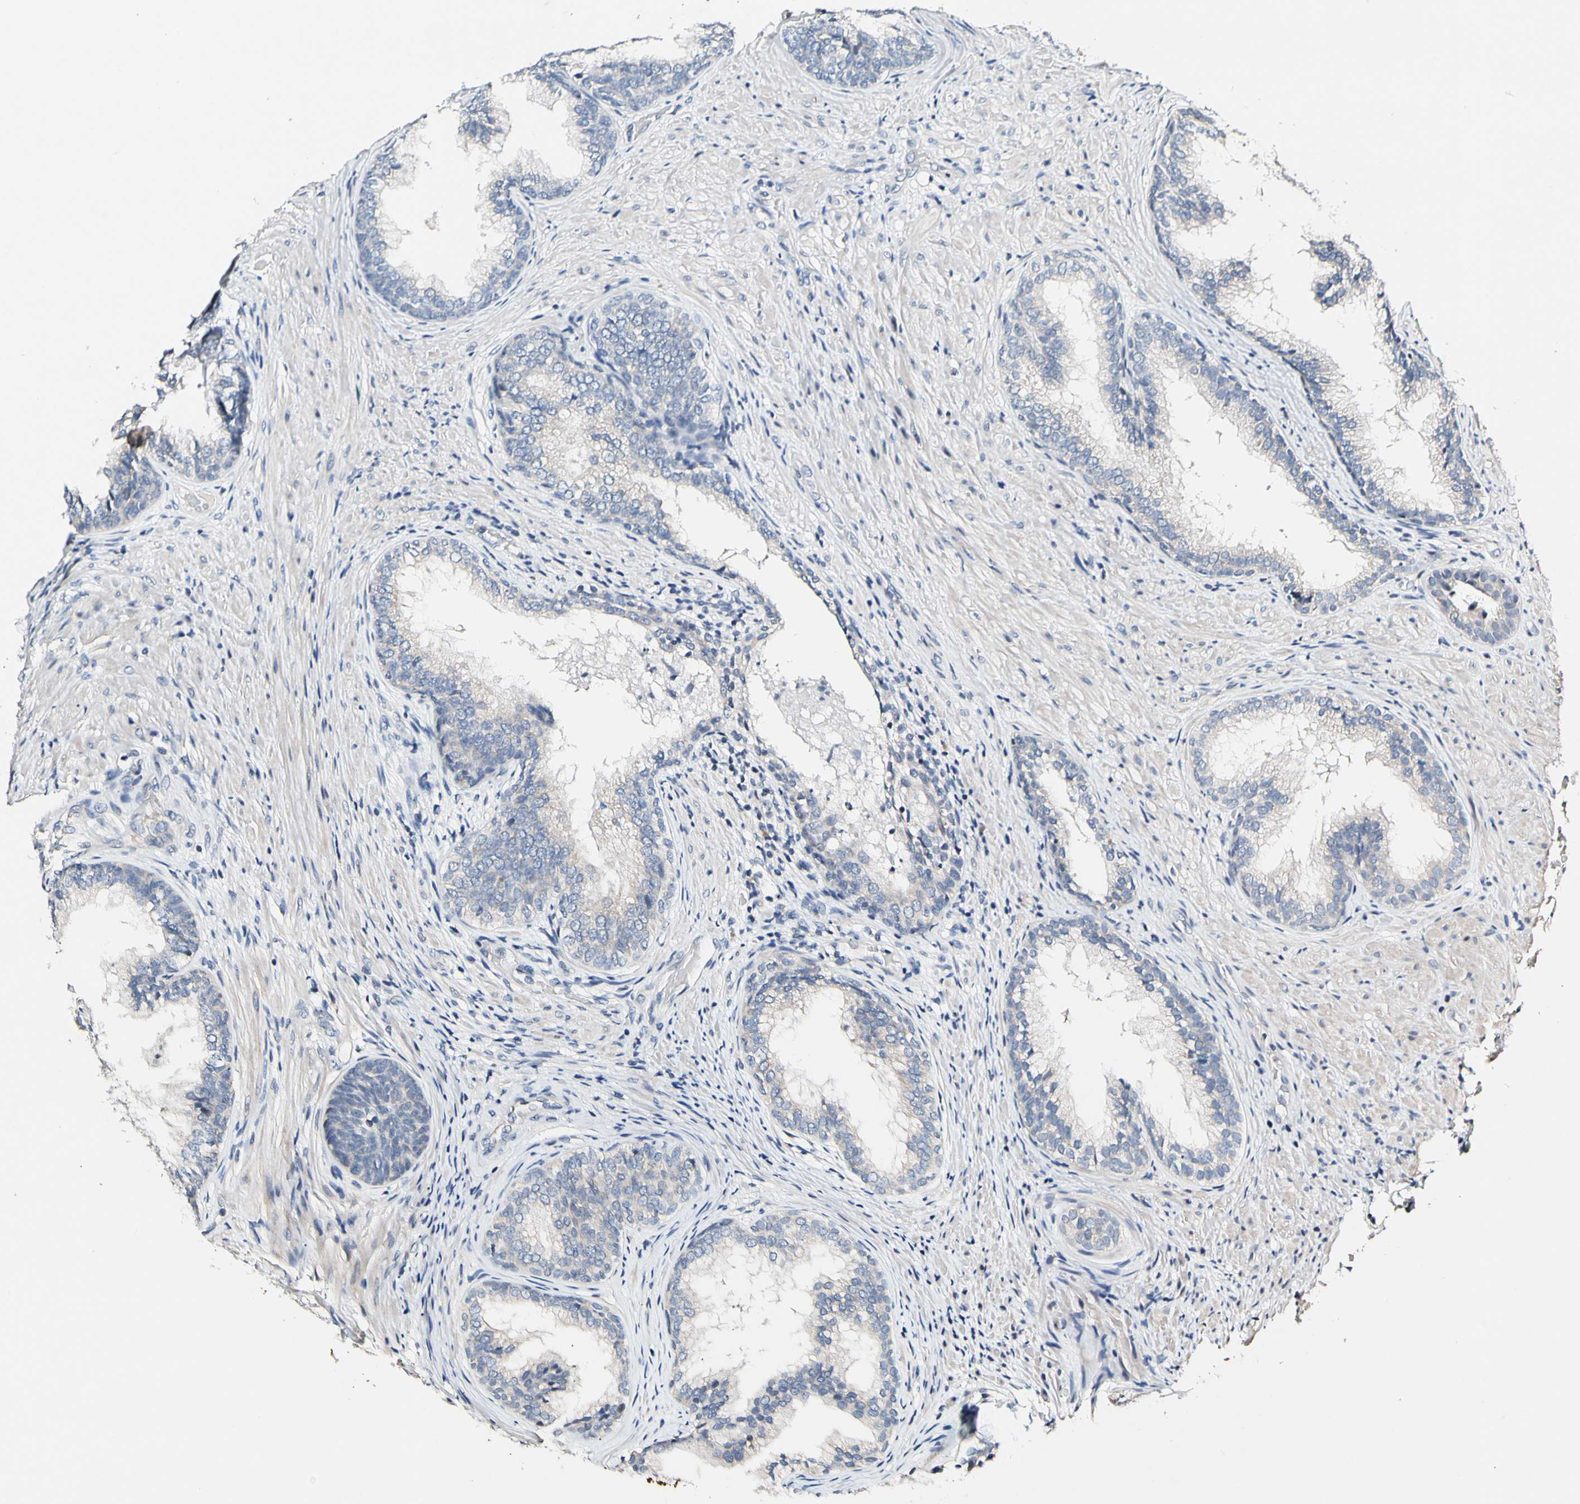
{"staining": {"intensity": "negative", "quantity": "none", "location": "none"}, "tissue": "prostate", "cell_type": "Glandular cells", "image_type": "normal", "snomed": [{"axis": "morphology", "description": "Normal tissue, NOS"}, {"axis": "topography", "description": "Prostate"}], "caption": "High power microscopy photomicrograph of an immunohistochemistry micrograph of normal prostate, revealing no significant expression in glandular cells.", "gene": "SOX30", "patient": {"sex": "male", "age": 76}}